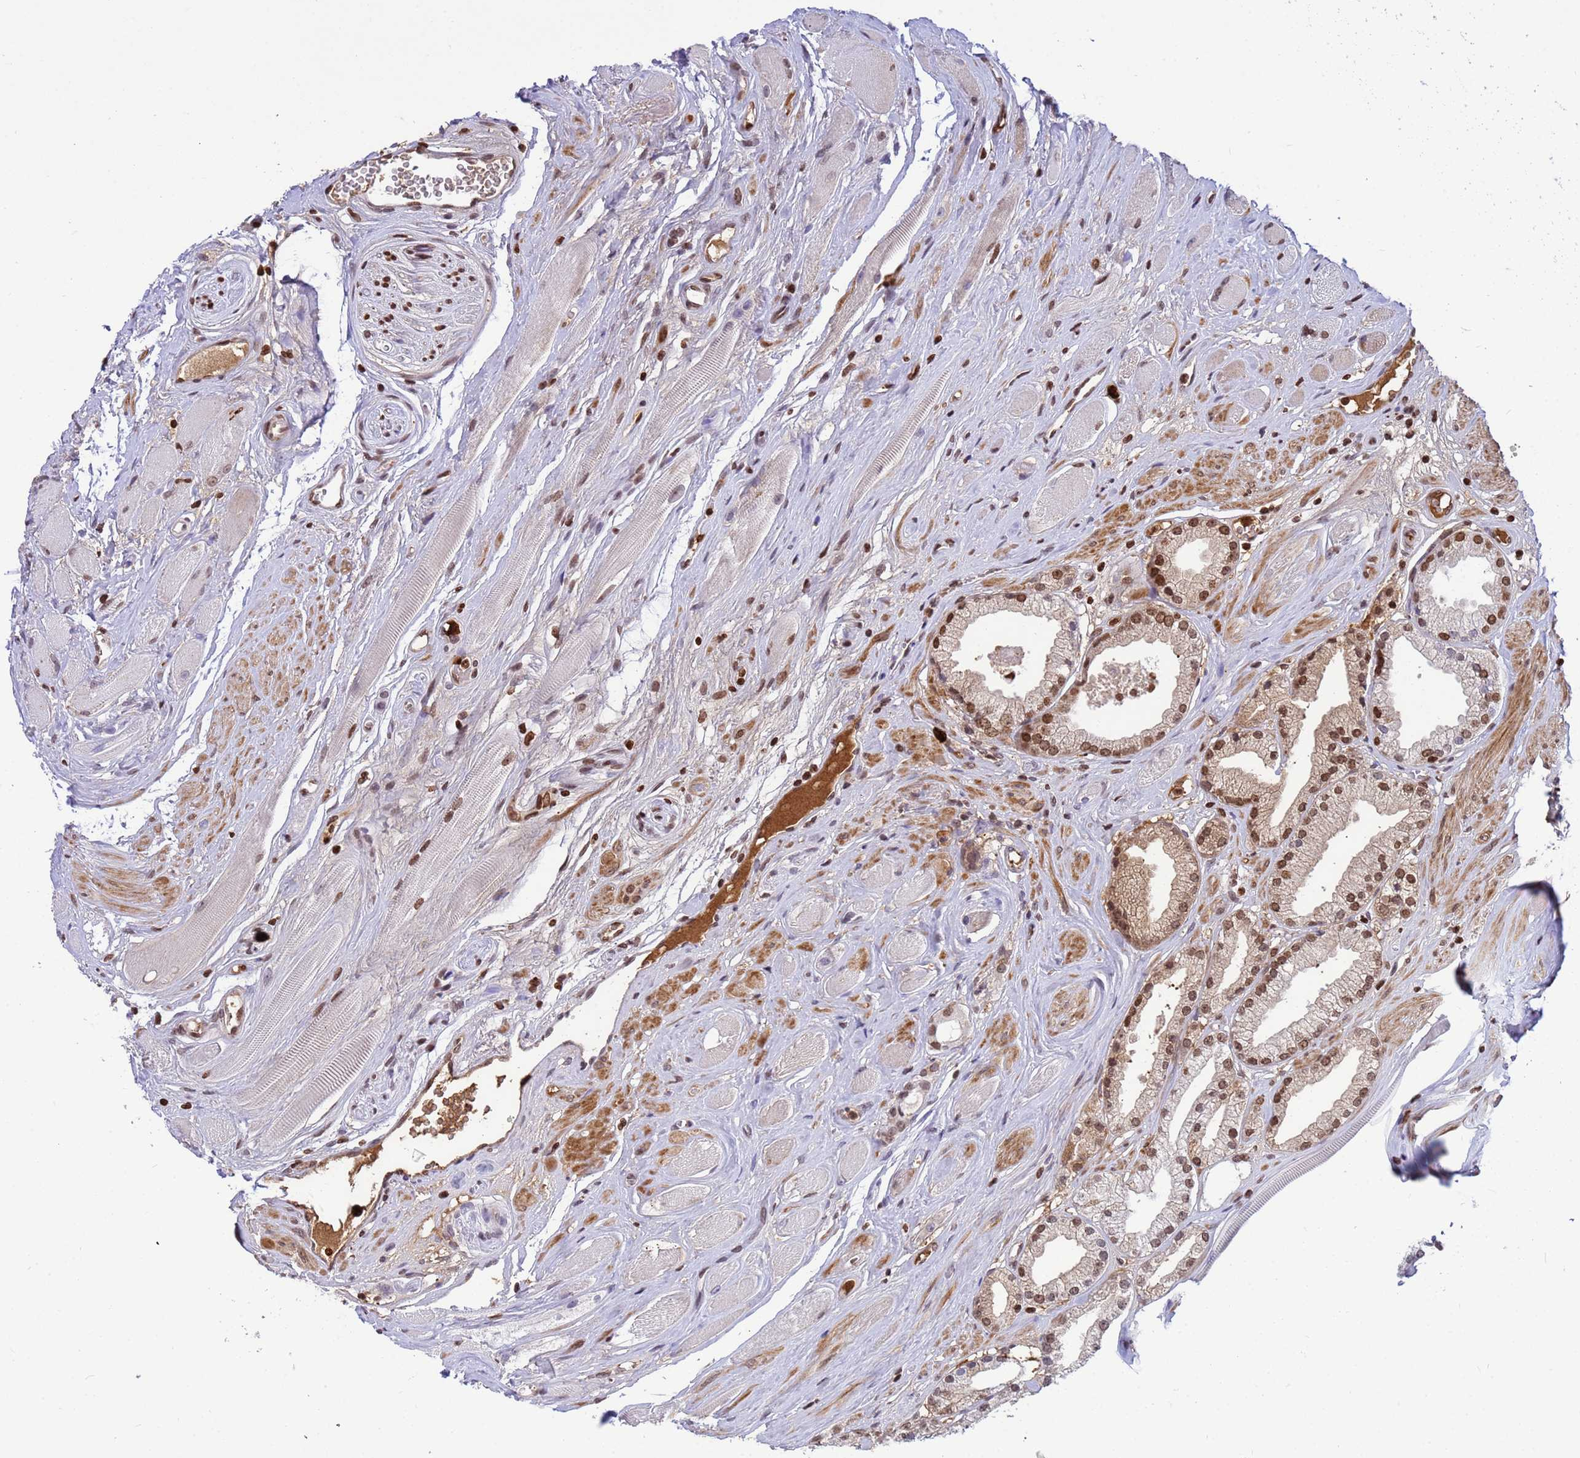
{"staining": {"intensity": "moderate", "quantity": "25%-75%", "location": "nuclear"}, "tissue": "prostate cancer", "cell_type": "Tumor cells", "image_type": "cancer", "snomed": [{"axis": "morphology", "description": "Adenocarcinoma, High grade"}, {"axis": "topography", "description": "Prostate"}], "caption": "The image reveals staining of prostate cancer (high-grade adenocarcinoma), revealing moderate nuclear protein expression (brown color) within tumor cells. The protein is stained brown, and the nuclei are stained in blue (DAB IHC with brightfield microscopy, high magnification).", "gene": "ORM1", "patient": {"sex": "male", "age": 67}}